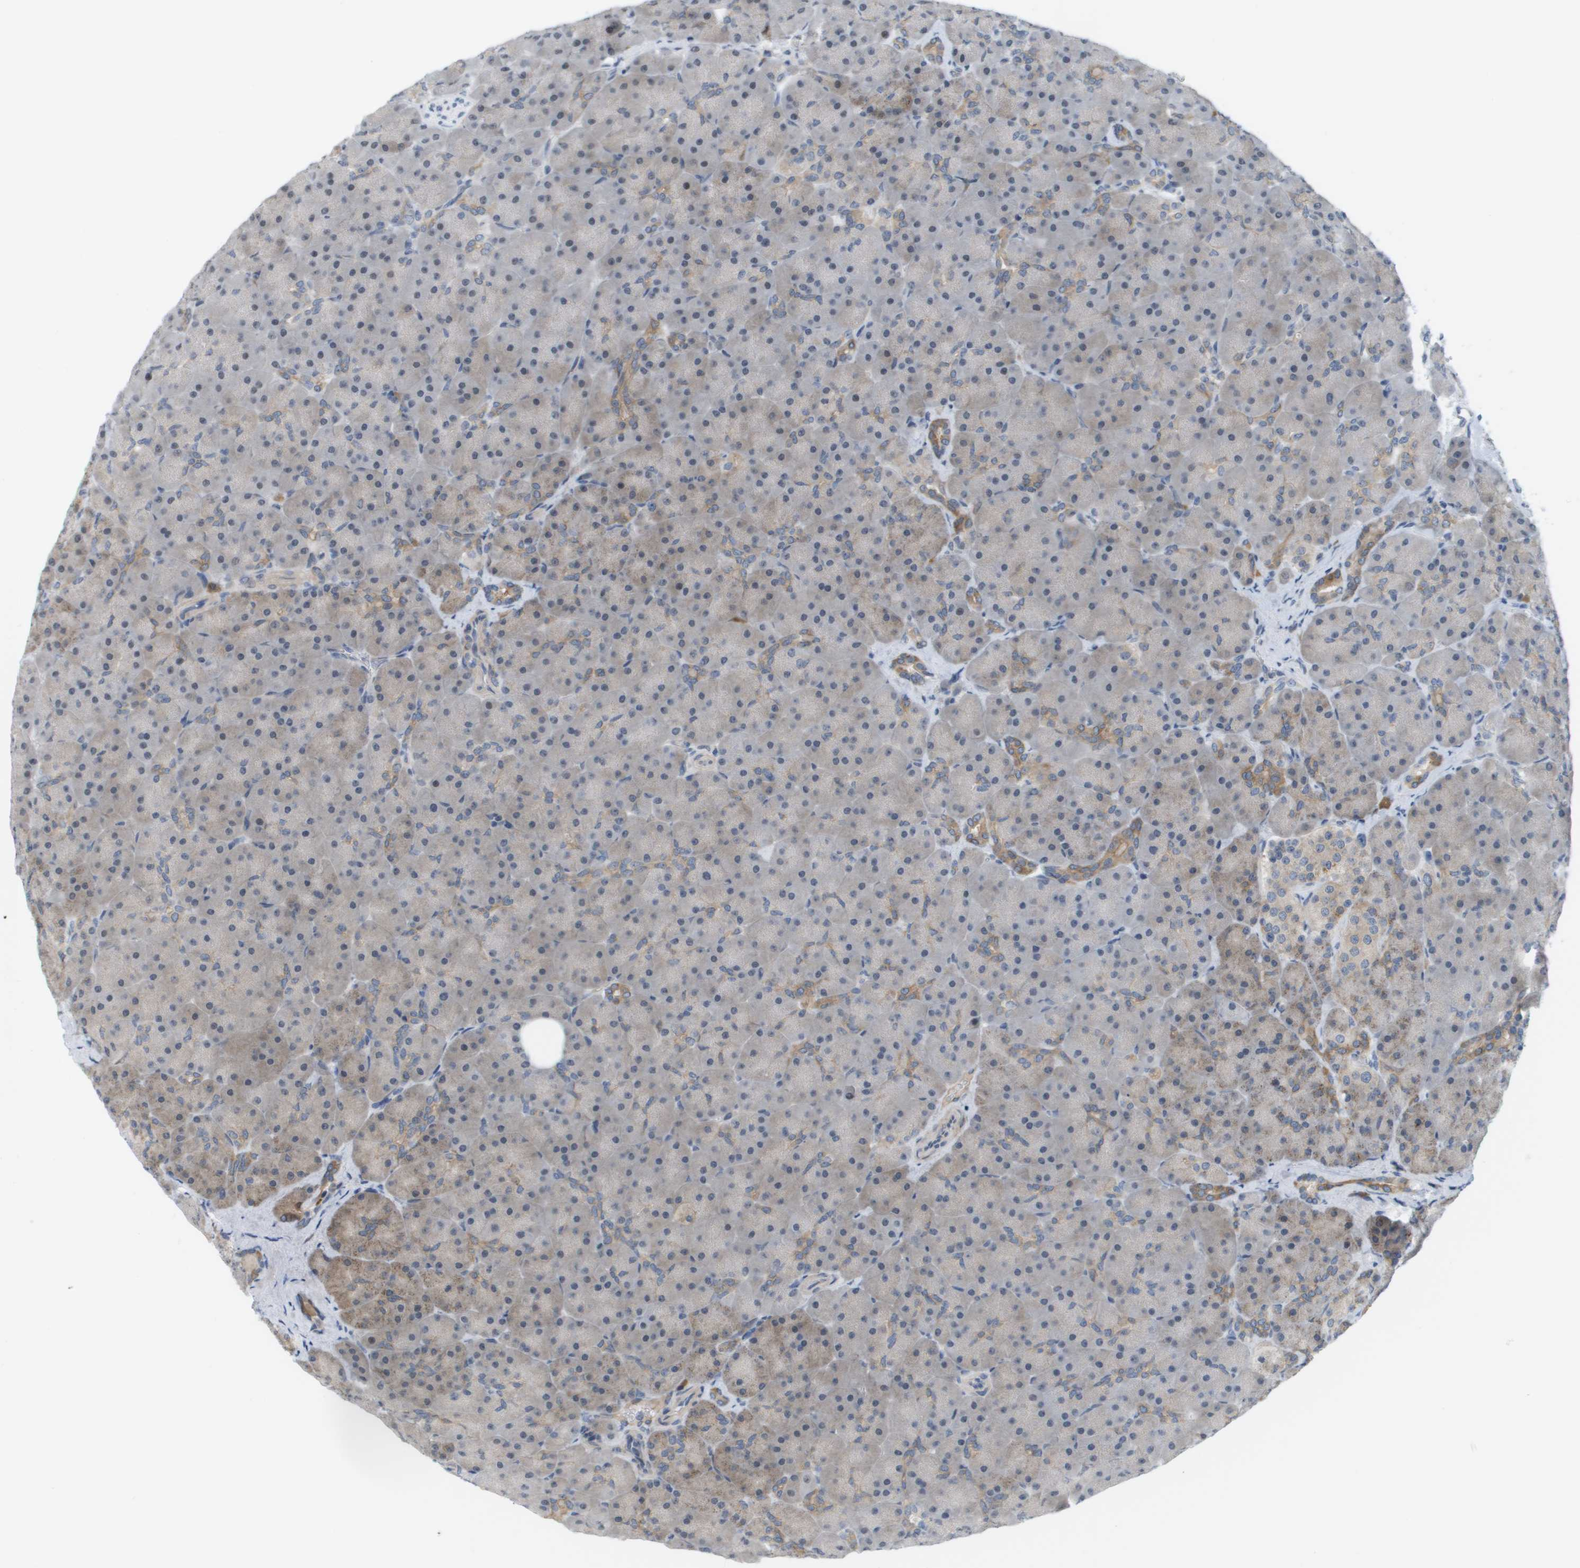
{"staining": {"intensity": "weak", "quantity": "<25%", "location": "cytoplasmic/membranous"}, "tissue": "pancreas", "cell_type": "Exocrine glandular cells", "image_type": "normal", "snomed": [{"axis": "morphology", "description": "Normal tissue, NOS"}, {"axis": "topography", "description": "Pancreas"}], "caption": "DAB immunohistochemical staining of benign pancreas exhibits no significant staining in exocrine glandular cells. The staining was performed using DAB (3,3'-diaminobenzidine) to visualize the protein expression in brown, while the nuclei were stained in blue with hematoxylin (Magnification: 20x).", "gene": "MARCHF8", "patient": {"sex": "male", "age": 66}}